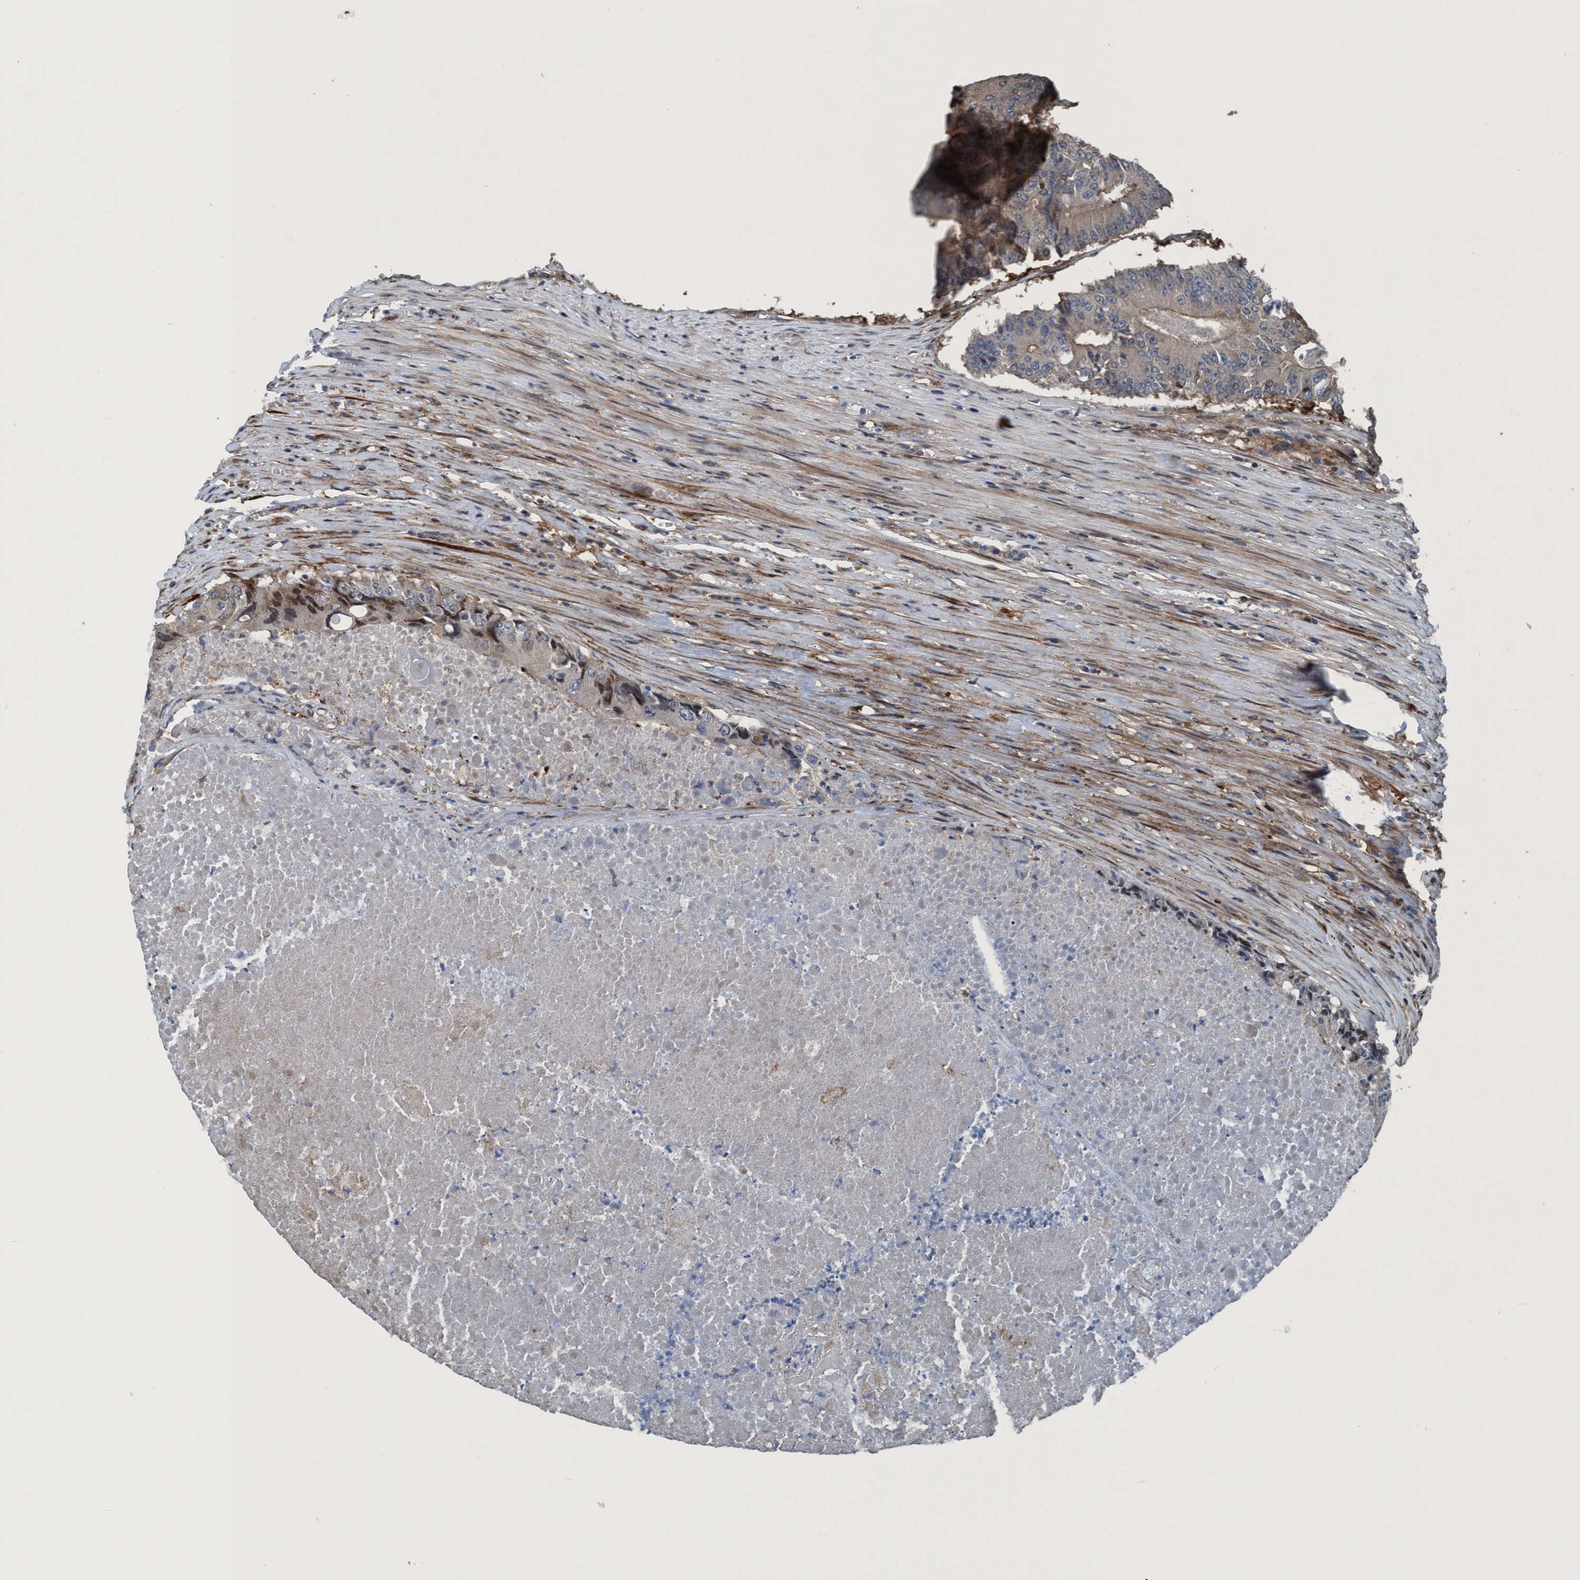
{"staining": {"intensity": "negative", "quantity": "none", "location": "none"}, "tissue": "colorectal cancer", "cell_type": "Tumor cells", "image_type": "cancer", "snomed": [{"axis": "morphology", "description": "Adenocarcinoma, NOS"}, {"axis": "topography", "description": "Colon"}], "caption": "Immunohistochemistry of colorectal cancer demonstrates no positivity in tumor cells. (Brightfield microscopy of DAB IHC at high magnification).", "gene": "NMT1", "patient": {"sex": "male", "age": 87}}